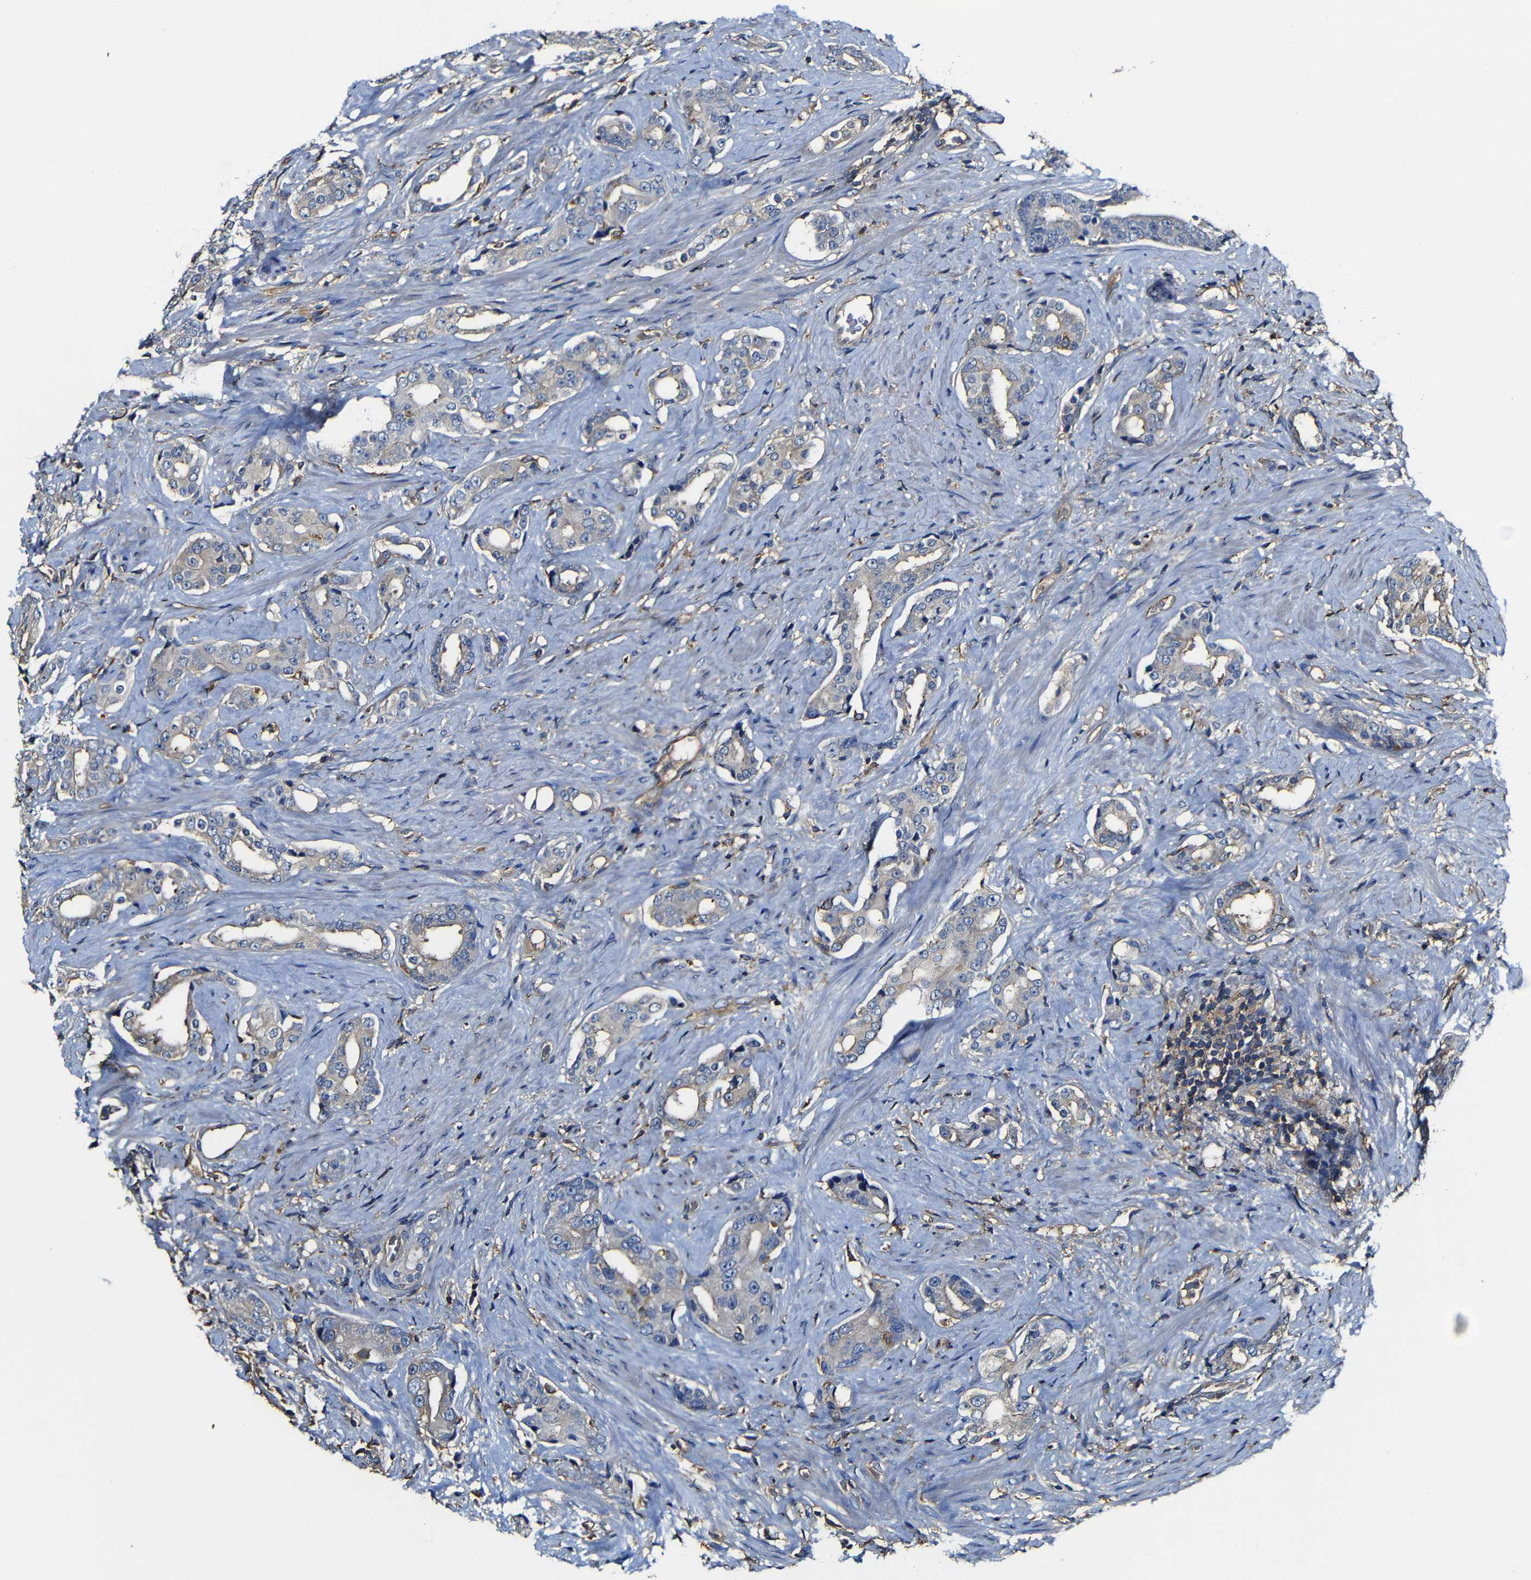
{"staining": {"intensity": "weak", "quantity": "<25%", "location": "cytoplasmic/membranous"}, "tissue": "prostate cancer", "cell_type": "Tumor cells", "image_type": "cancer", "snomed": [{"axis": "morphology", "description": "Adenocarcinoma, High grade"}, {"axis": "topography", "description": "Prostate"}], "caption": "DAB immunohistochemical staining of human prostate cancer (adenocarcinoma (high-grade)) displays no significant expression in tumor cells.", "gene": "MSN", "patient": {"sex": "male", "age": 71}}